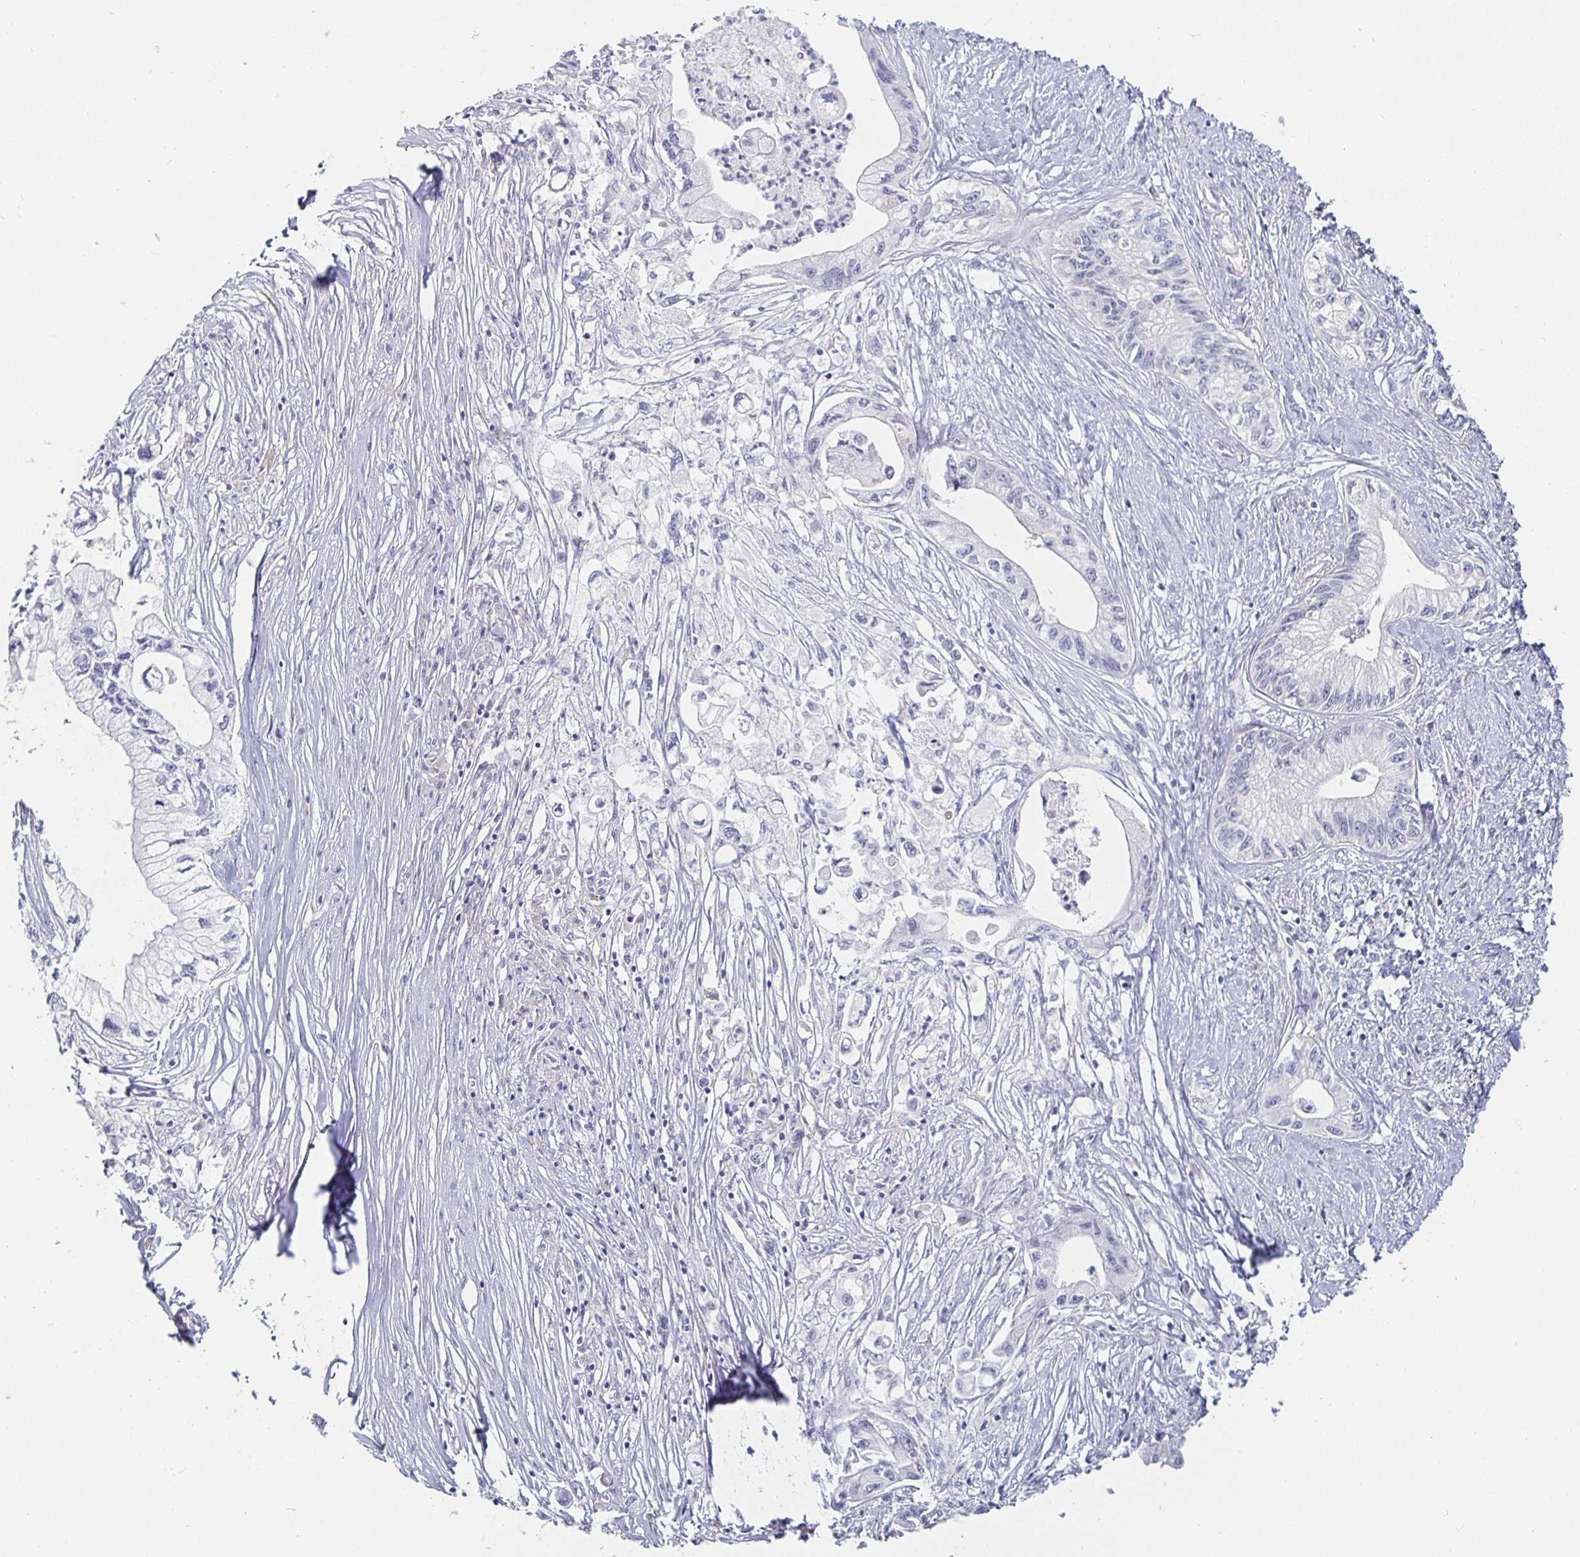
{"staining": {"intensity": "negative", "quantity": "none", "location": "none"}, "tissue": "pancreatic cancer", "cell_type": "Tumor cells", "image_type": "cancer", "snomed": [{"axis": "morphology", "description": "Adenocarcinoma, NOS"}, {"axis": "topography", "description": "Pancreas"}], "caption": "The image exhibits no staining of tumor cells in adenocarcinoma (pancreatic). The staining is performed using DAB brown chromogen with nuclei counter-stained in using hematoxylin.", "gene": "S100G", "patient": {"sex": "male", "age": 61}}